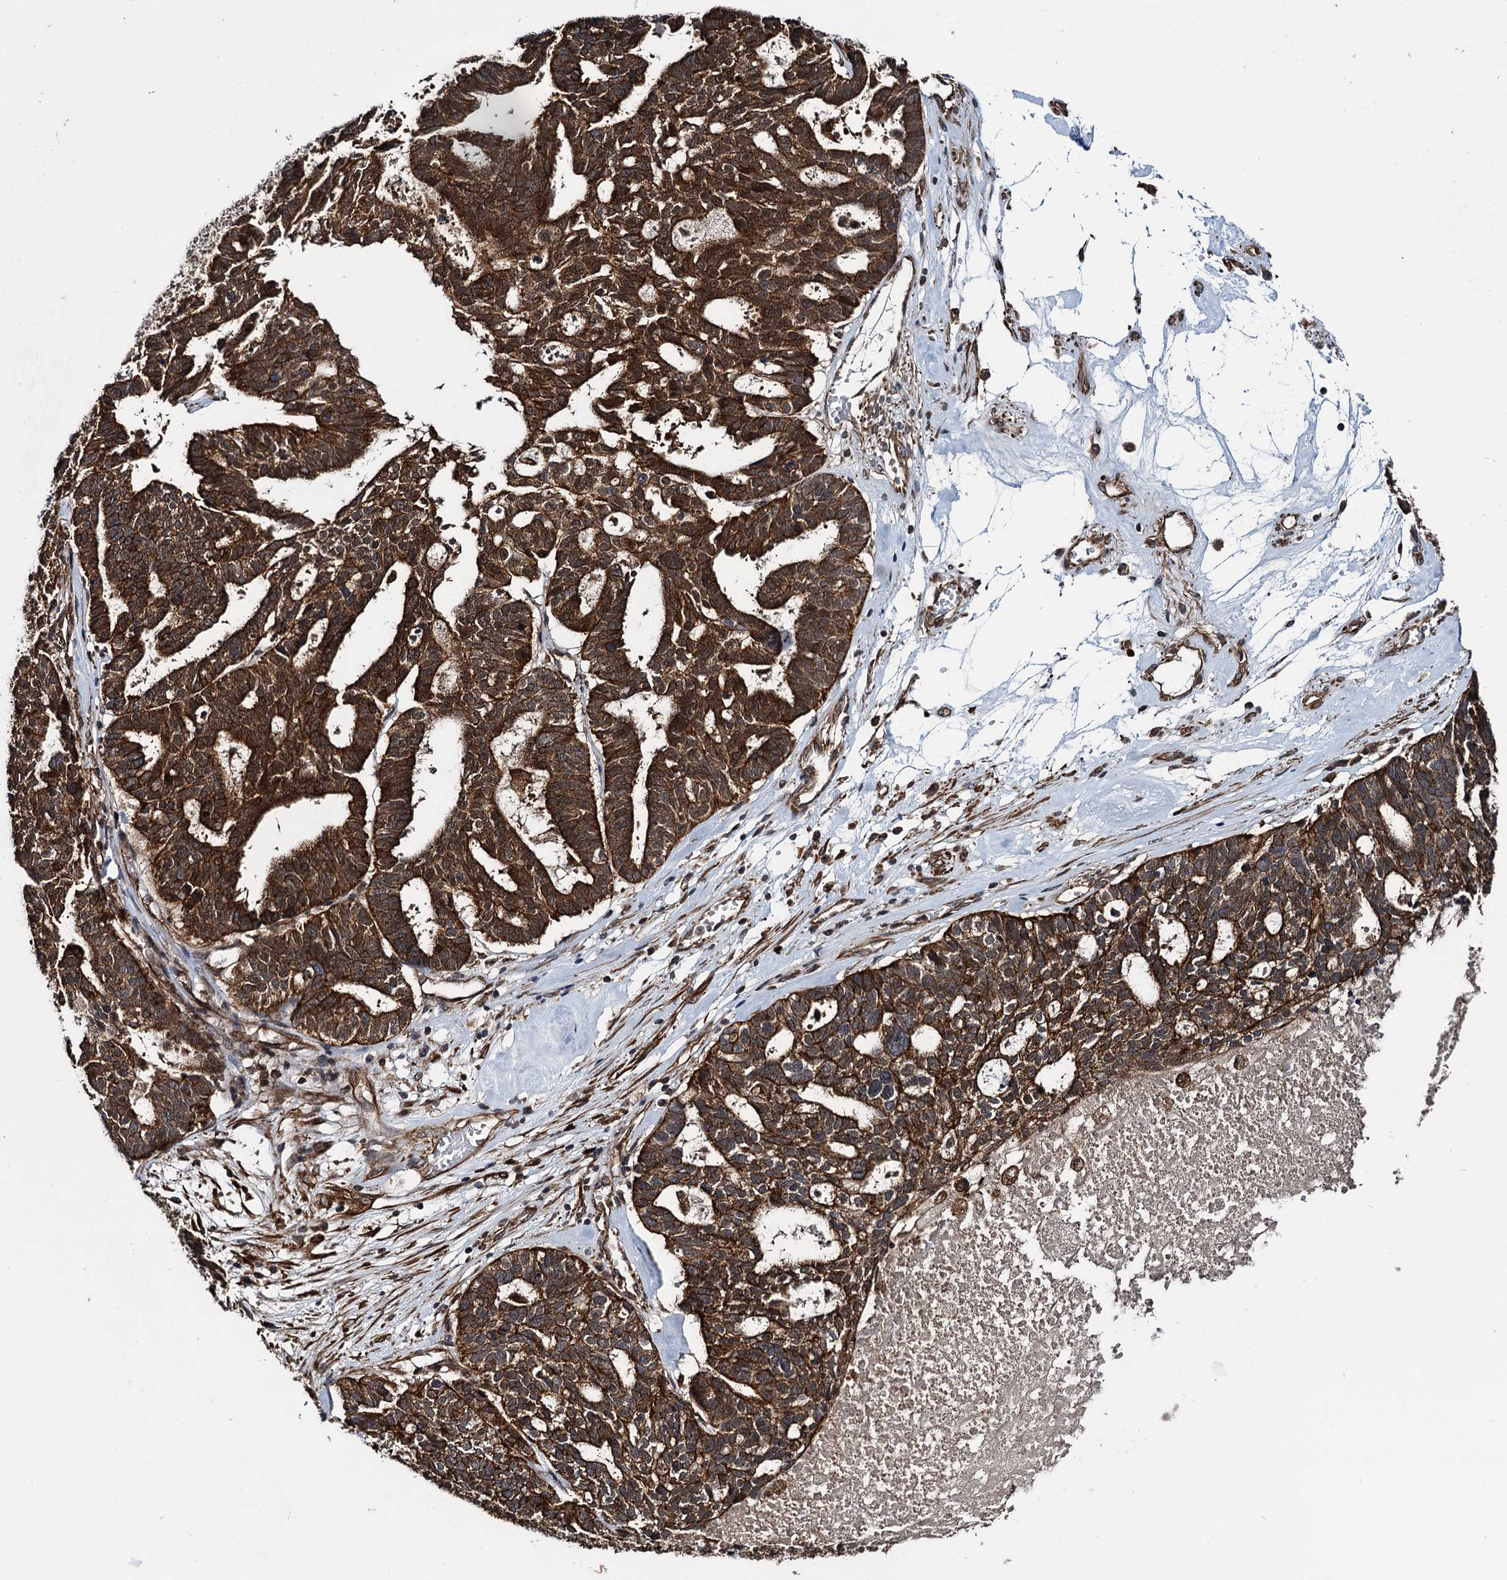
{"staining": {"intensity": "strong", "quantity": ">75%", "location": "cytoplasmic/membranous"}, "tissue": "ovarian cancer", "cell_type": "Tumor cells", "image_type": "cancer", "snomed": [{"axis": "morphology", "description": "Cystadenocarcinoma, serous, NOS"}, {"axis": "topography", "description": "Ovary"}], "caption": "Immunohistochemistry (IHC) staining of ovarian cancer (serous cystadenocarcinoma), which demonstrates high levels of strong cytoplasmic/membranous staining in about >75% of tumor cells indicating strong cytoplasmic/membranous protein positivity. The staining was performed using DAB (3,3'-diaminobenzidine) (brown) for protein detection and nuclei were counterstained in hematoxylin (blue).", "gene": "ZFYVE19", "patient": {"sex": "female", "age": 59}}